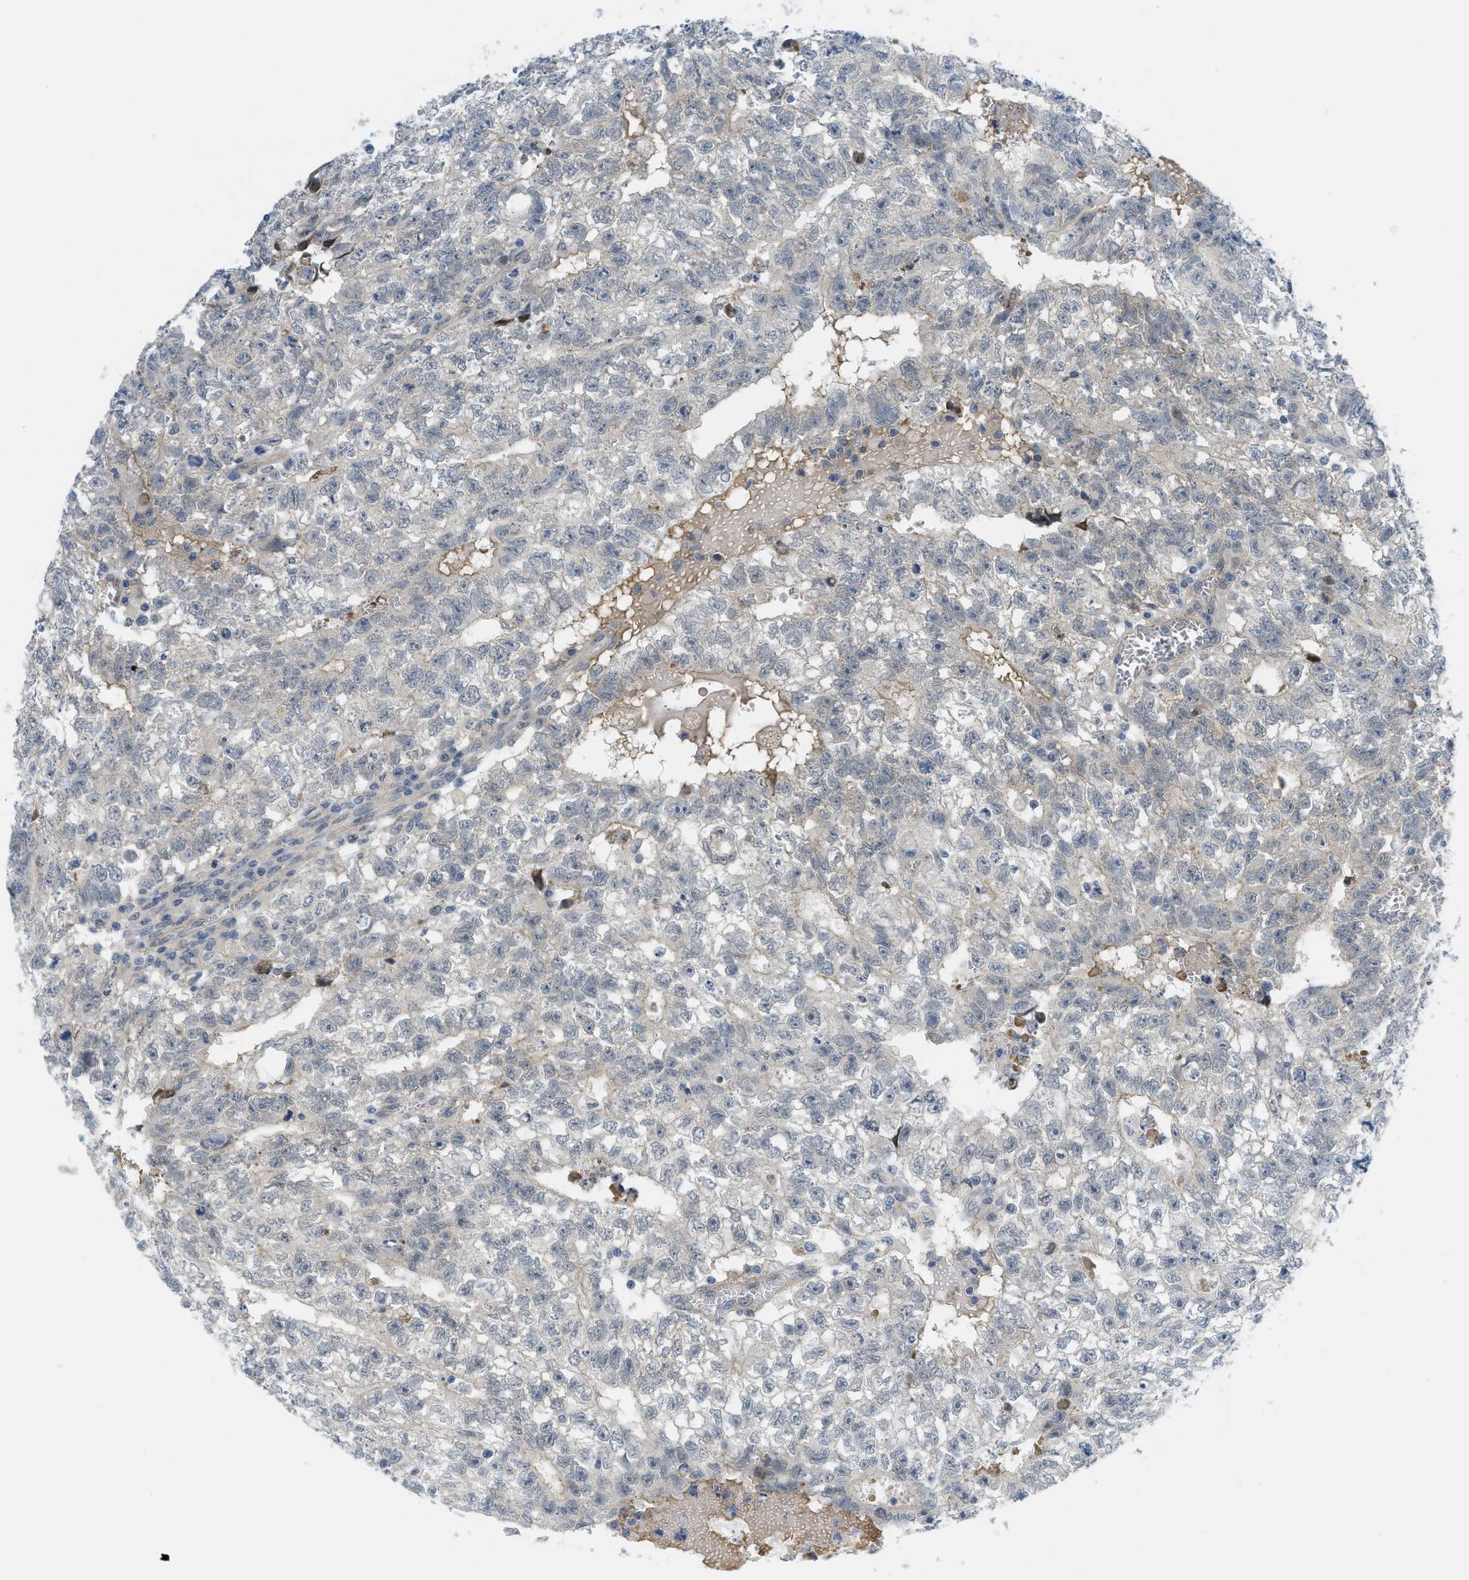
{"staining": {"intensity": "negative", "quantity": "none", "location": "none"}, "tissue": "testis cancer", "cell_type": "Tumor cells", "image_type": "cancer", "snomed": [{"axis": "morphology", "description": "Seminoma, NOS"}, {"axis": "morphology", "description": "Carcinoma, Embryonal, NOS"}, {"axis": "topography", "description": "Testis"}], "caption": "A high-resolution histopathology image shows IHC staining of embryonal carcinoma (testis), which reveals no significant positivity in tumor cells.", "gene": "TNFAIP1", "patient": {"sex": "male", "age": 38}}